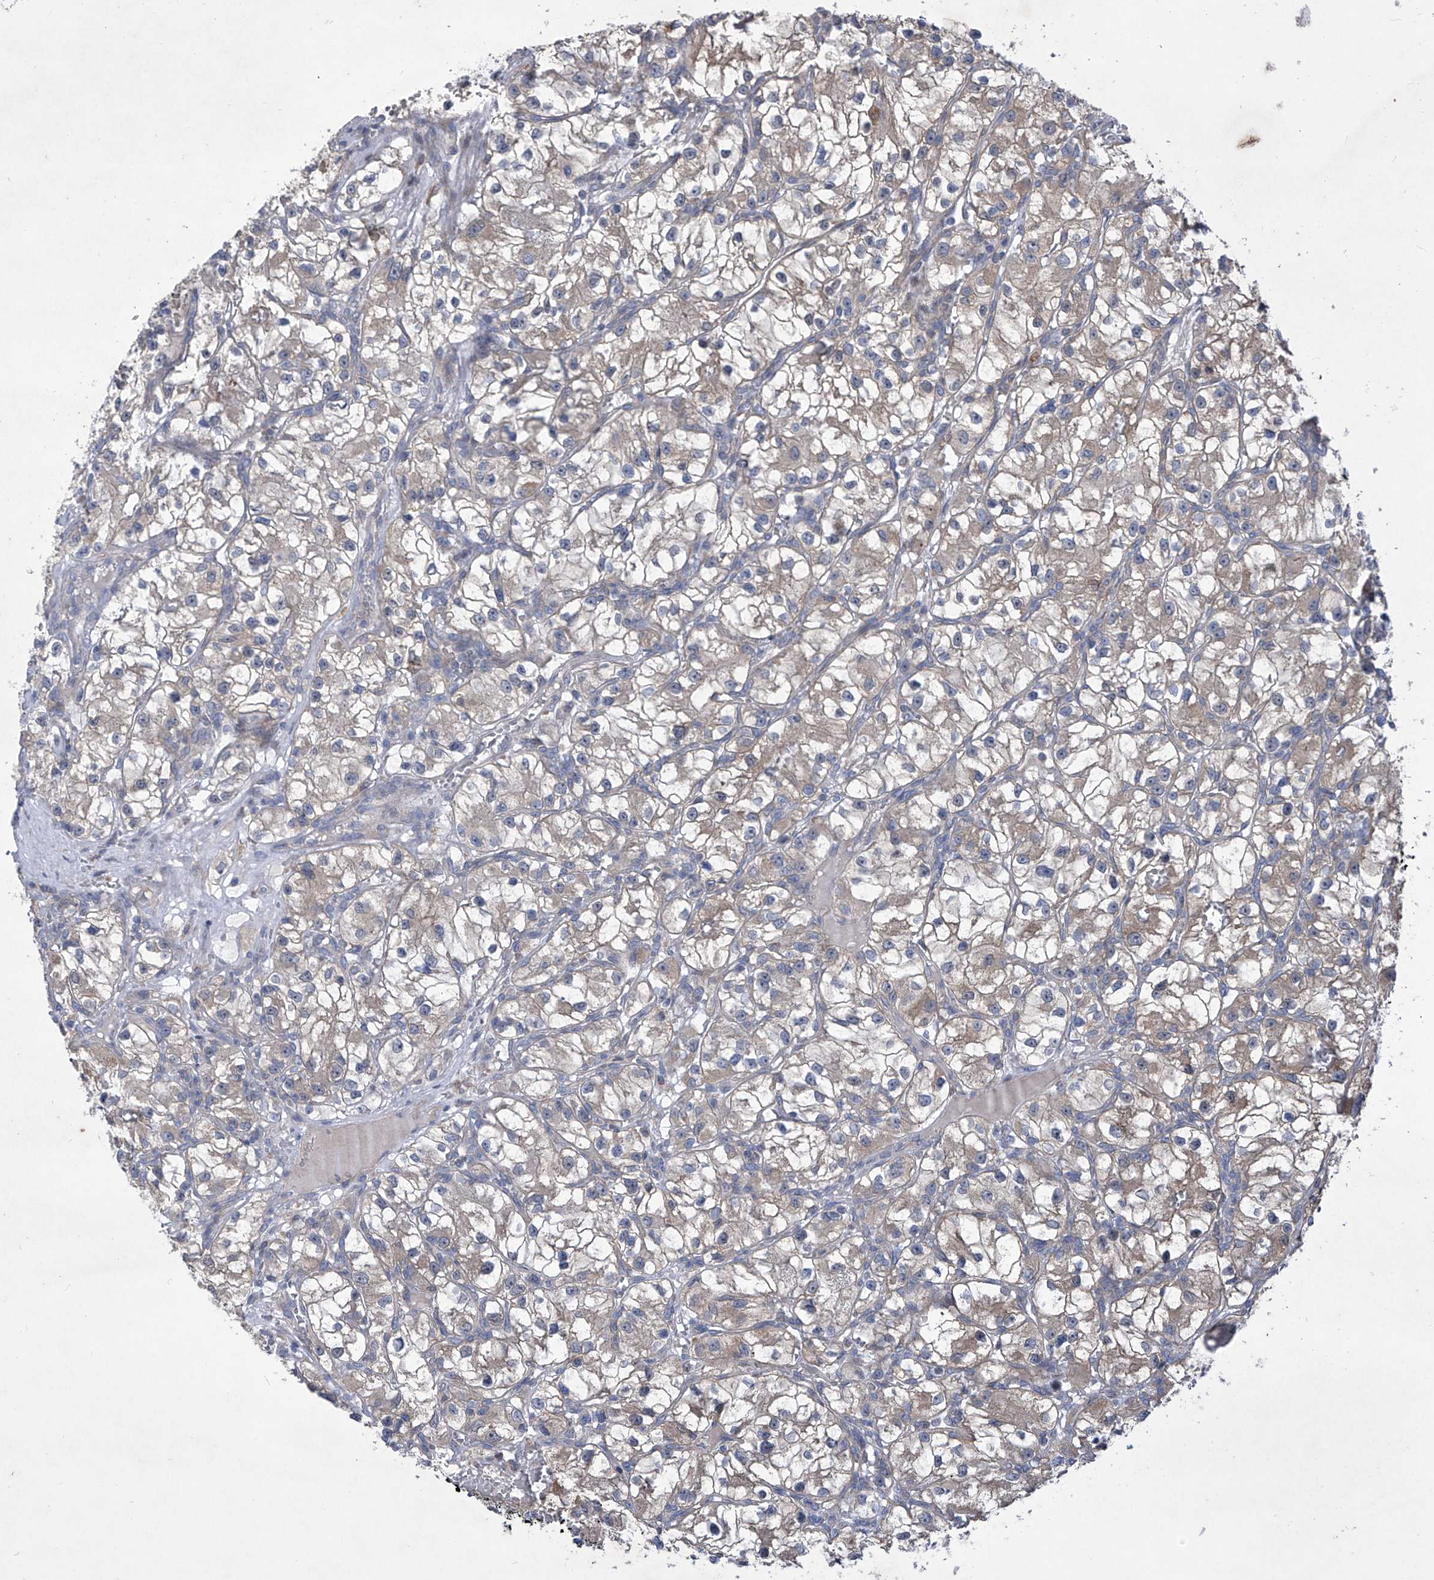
{"staining": {"intensity": "weak", "quantity": "25%-75%", "location": "cytoplasmic/membranous"}, "tissue": "renal cancer", "cell_type": "Tumor cells", "image_type": "cancer", "snomed": [{"axis": "morphology", "description": "Adenocarcinoma, NOS"}, {"axis": "topography", "description": "Kidney"}], "caption": "Immunohistochemistry (IHC) (DAB (3,3'-diaminobenzidine)) staining of human adenocarcinoma (renal) shows weak cytoplasmic/membranous protein staining in about 25%-75% of tumor cells. Using DAB (3,3'-diaminobenzidine) (brown) and hematoxylin (blue) stains, captured at high magnification using brightfield microscopy.", "gene": "COQ3", "patient": {"sex": "female", "age": 57}}